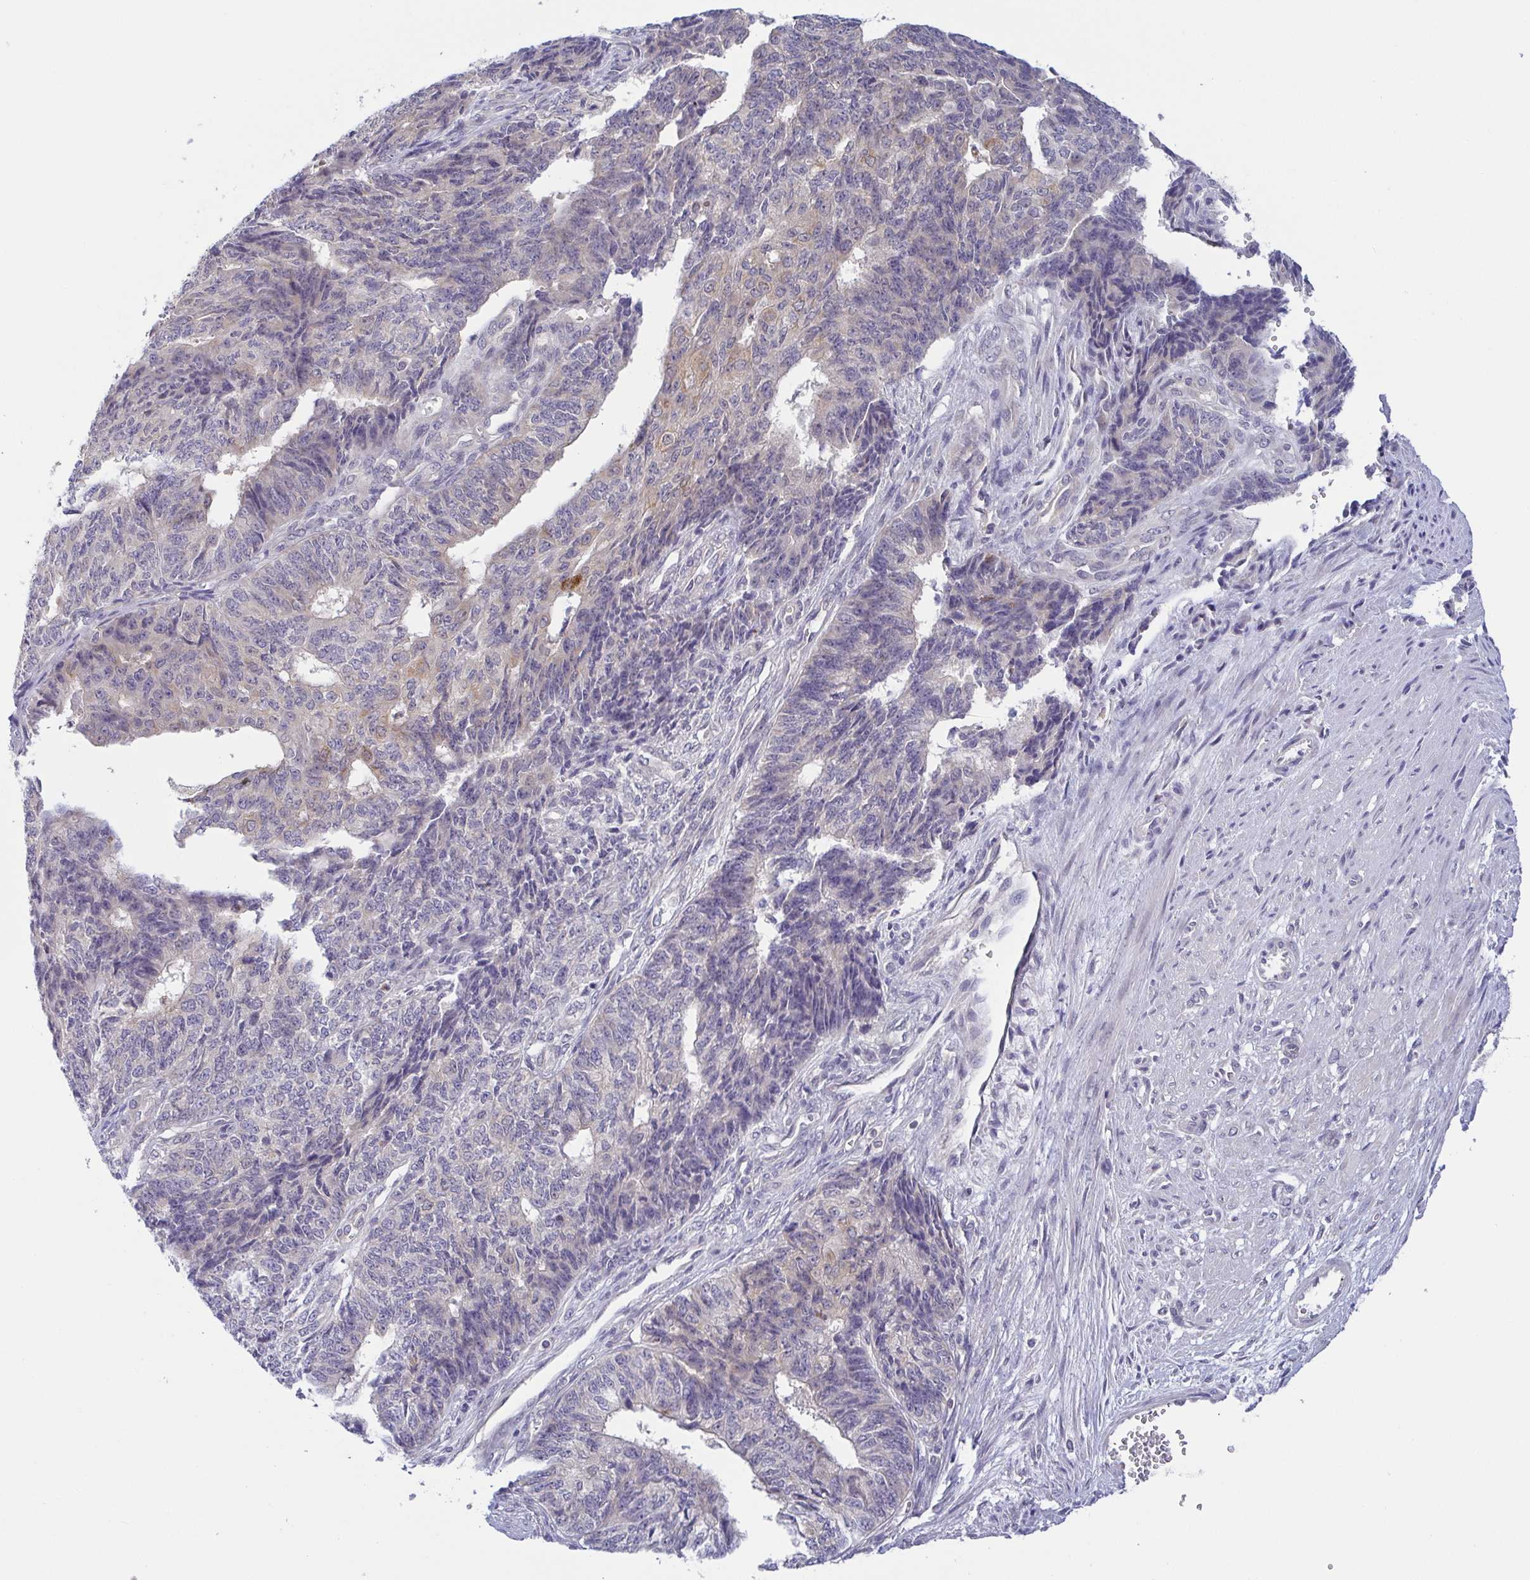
{"staining": {"intensity": "weak", "quantity": "<25%", "location": "cytoplasmic/membranous"}, "tissue": "endometrial cancer", "cell_type": "Tumor cells", "image_type": "cancer", "snomed": [{"axis": "morphology", "description": "Adenocarcinoma, NOS"}, {"axis": "topography", "description": "Endometrium"}], "caption": "A photomicrograph of human endometrial cancer is negative for staining in tumor cells. The staining is performed using DAB (3,3'-diaminobenzidine) brown chromogen with nuclei counter-stained in using hematoxylin.", "gene": "BCL2L1", "patient": {"sex": "female", "age": 32}}